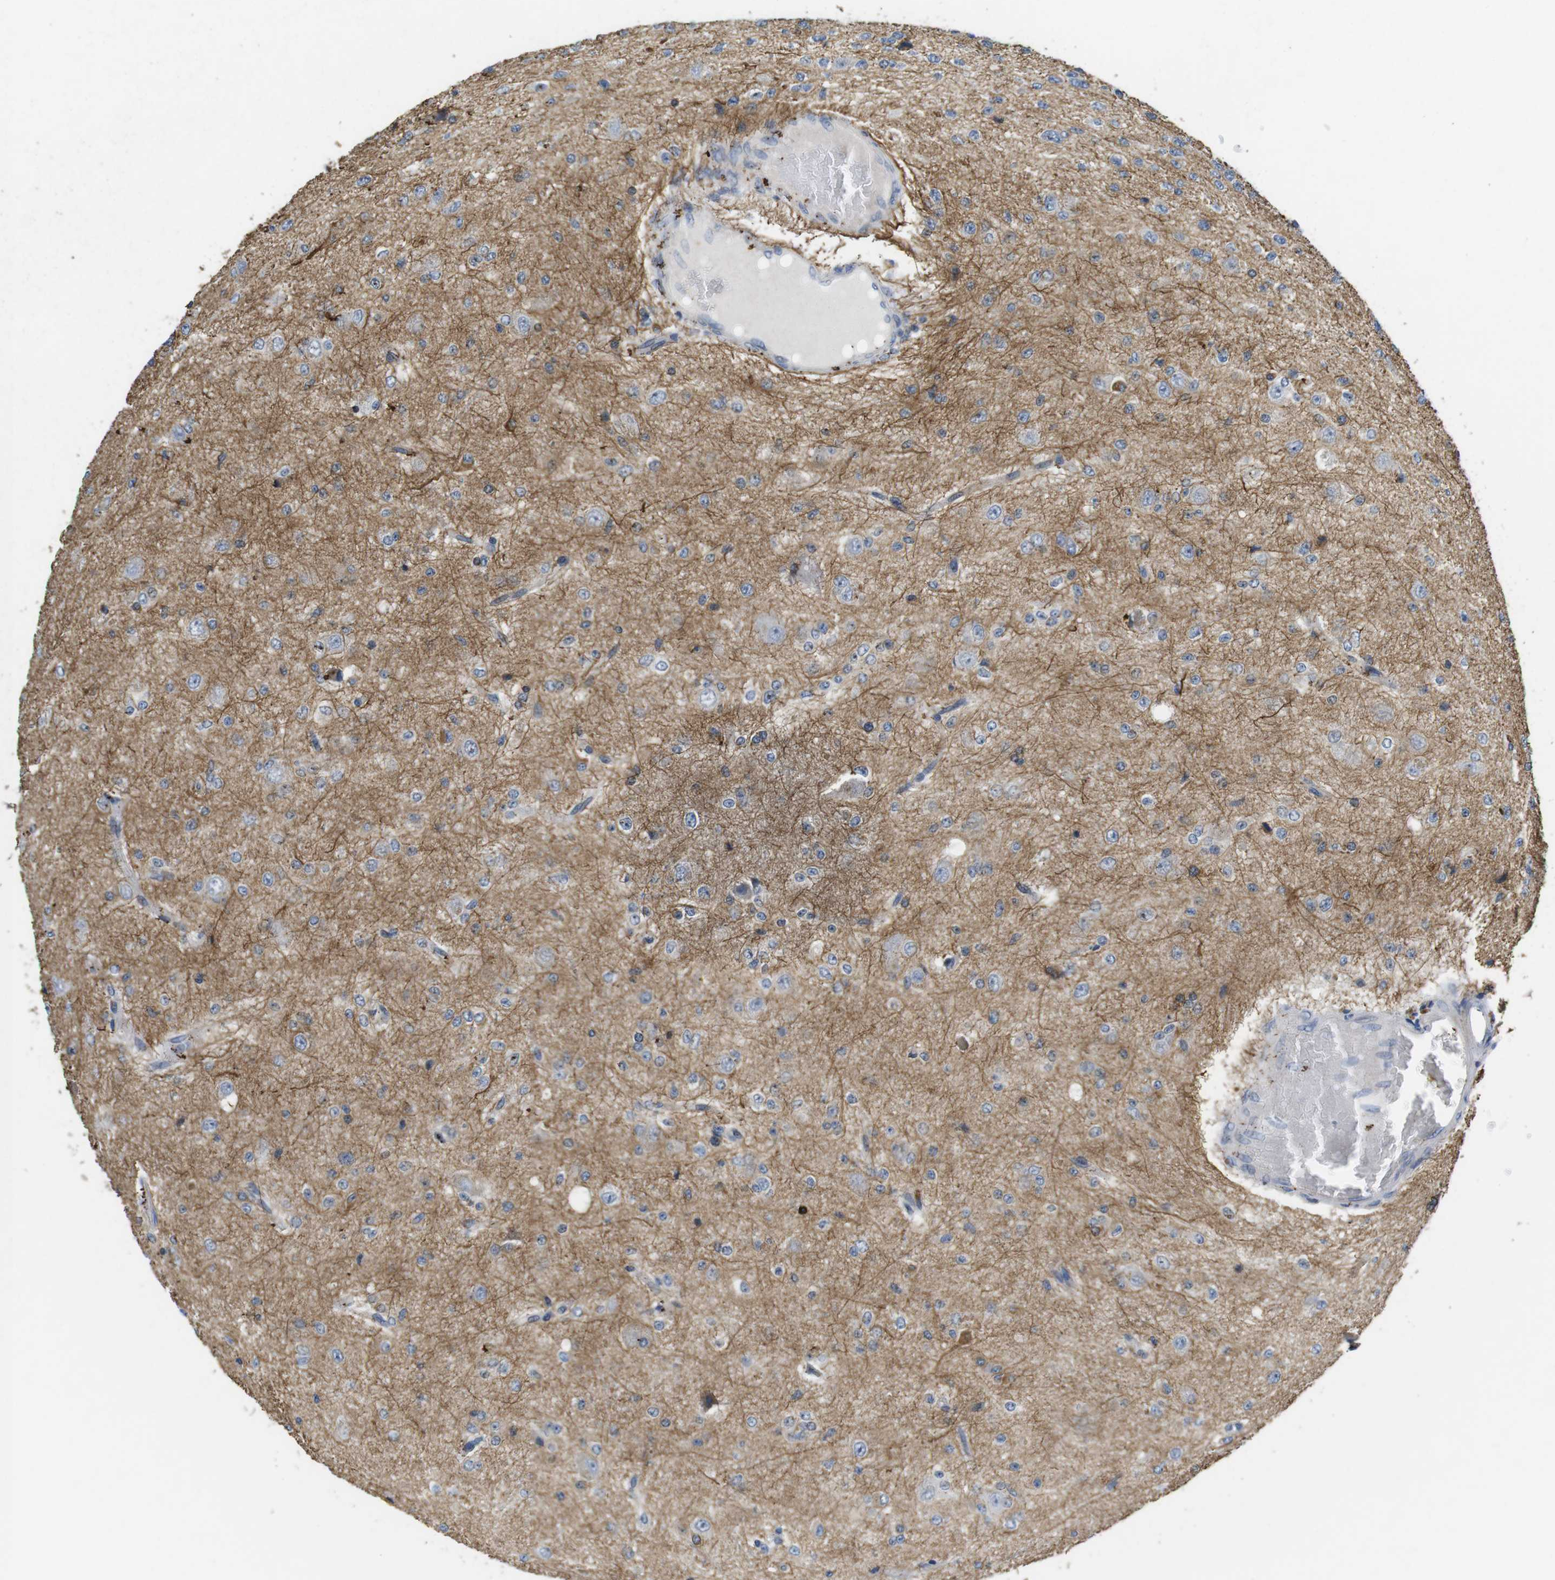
{"staining": {"intensity": "weak", "quantity": "25%-75%", "location": "cytoplasmic/membranous"}, "tissue": "glioma", "cell_type": "Tumor cells", "image_type": "cancer", "snomed": [{"axis": "morphology", "description": "Glioma, malignant, High grade"}, {"axis": "topography", "description": "pancreas cauda"}], "caption": "The immunohistochemical stain labels weak cytoplasmic/membranous positivity in tumor cells of malignant glioma (high-grade) tissue.", "gene": "NECTIN1", "patient": {"sex": "male", "age": 60}}